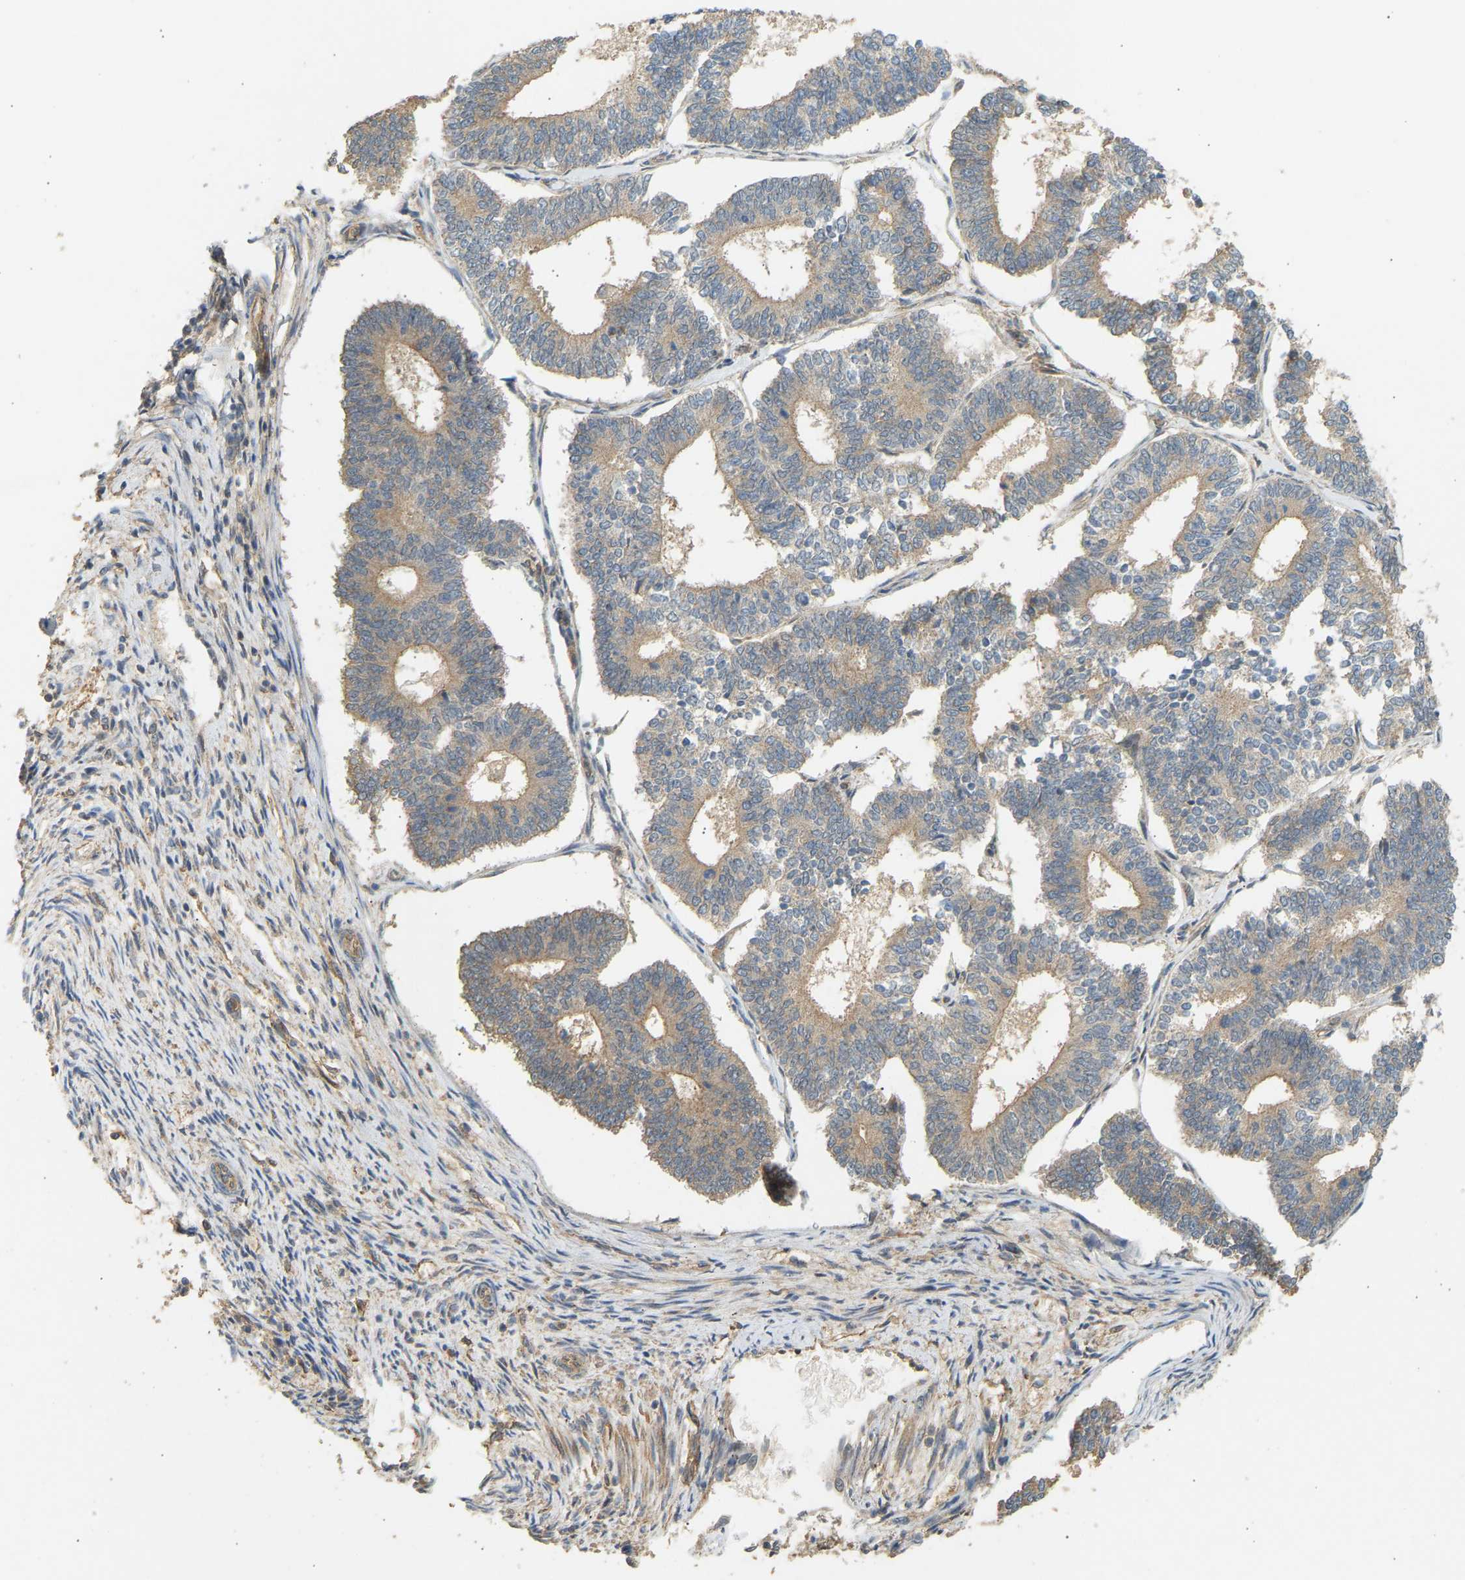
{"staining": {"intensity": "weak", "quantity": ">75%", "location": "cytoplasmic/membranous"}, "tissue": "endometrial cancer", "cell_type": "Tumor cells", "image_type": "cancer", "snomed": [{"axis": "morphology", "description": "Adenocarcinoma, NOS"}, {"axis": "topography", "description": "Endometrium"}], "caption": "Endometrial cancer (adenocarcinoma) was stained to show a protein in brown. There is low levels of weak cytoplasmic/membranous positivity in about >75% of tumor cells.", "gene": "RGL1", "patient": {"sex": "female", "age": 70}}